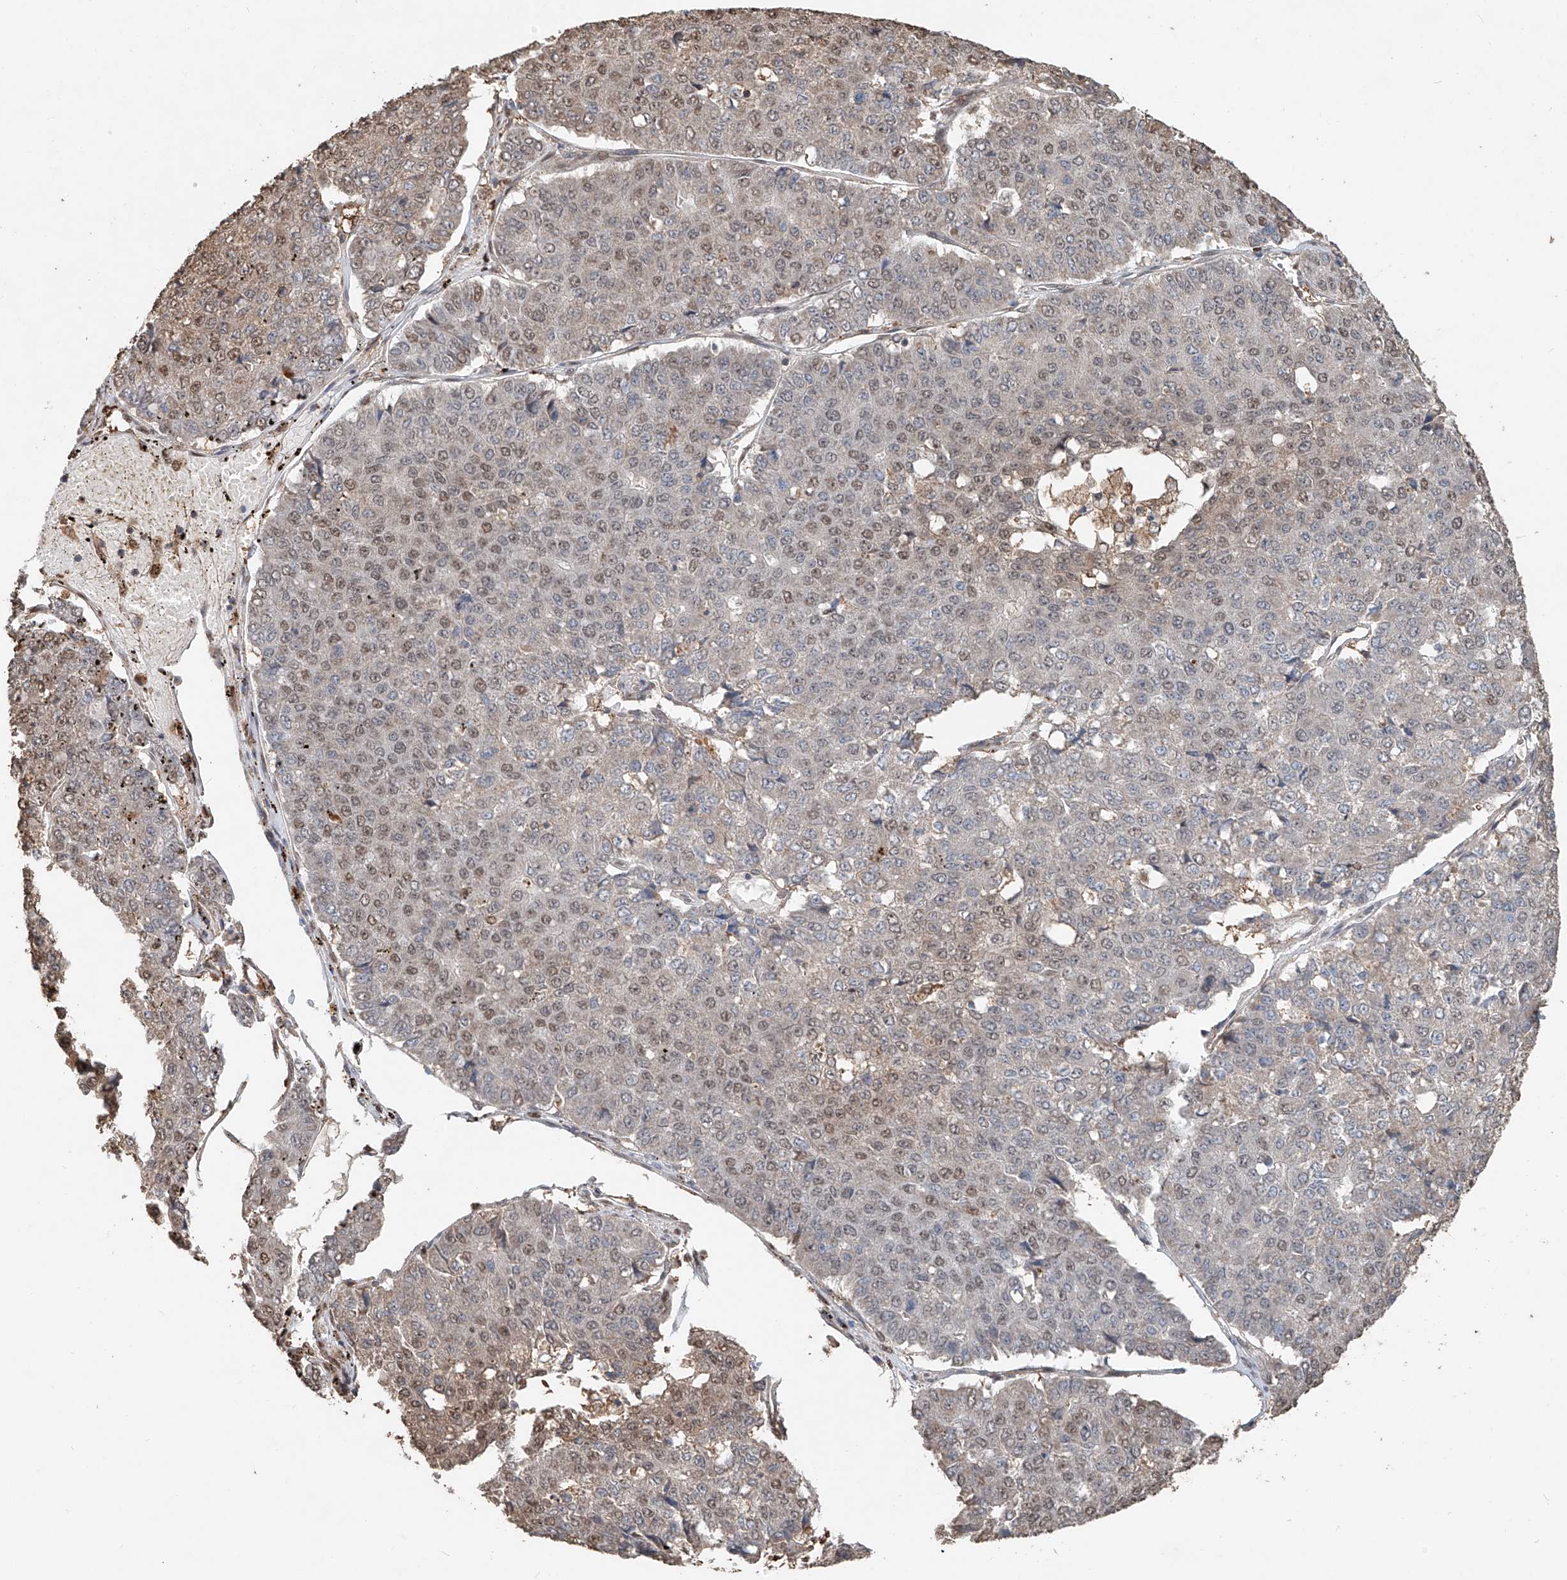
{"staining": {"intensity": "weak", "quantity": "25%-75%", "location": "nuclear"}, "tissue": "pancreatic cancer", "cell_type": "Tumor cells", "image_type": "cancer", "snomed": [{"axis": "morphology", "description": "Adenocarcinoma, NOS"}, {"axis": "topography", "description": "Pancreas"}], "caption": "Tumor cells display low levels of weak nuclear staining in approximately 25%-75% of cells in human pancreatic cancer (adenocarcinoma).", "gene": "RMND1", "patient": {"sex": "male", "age": 50}}